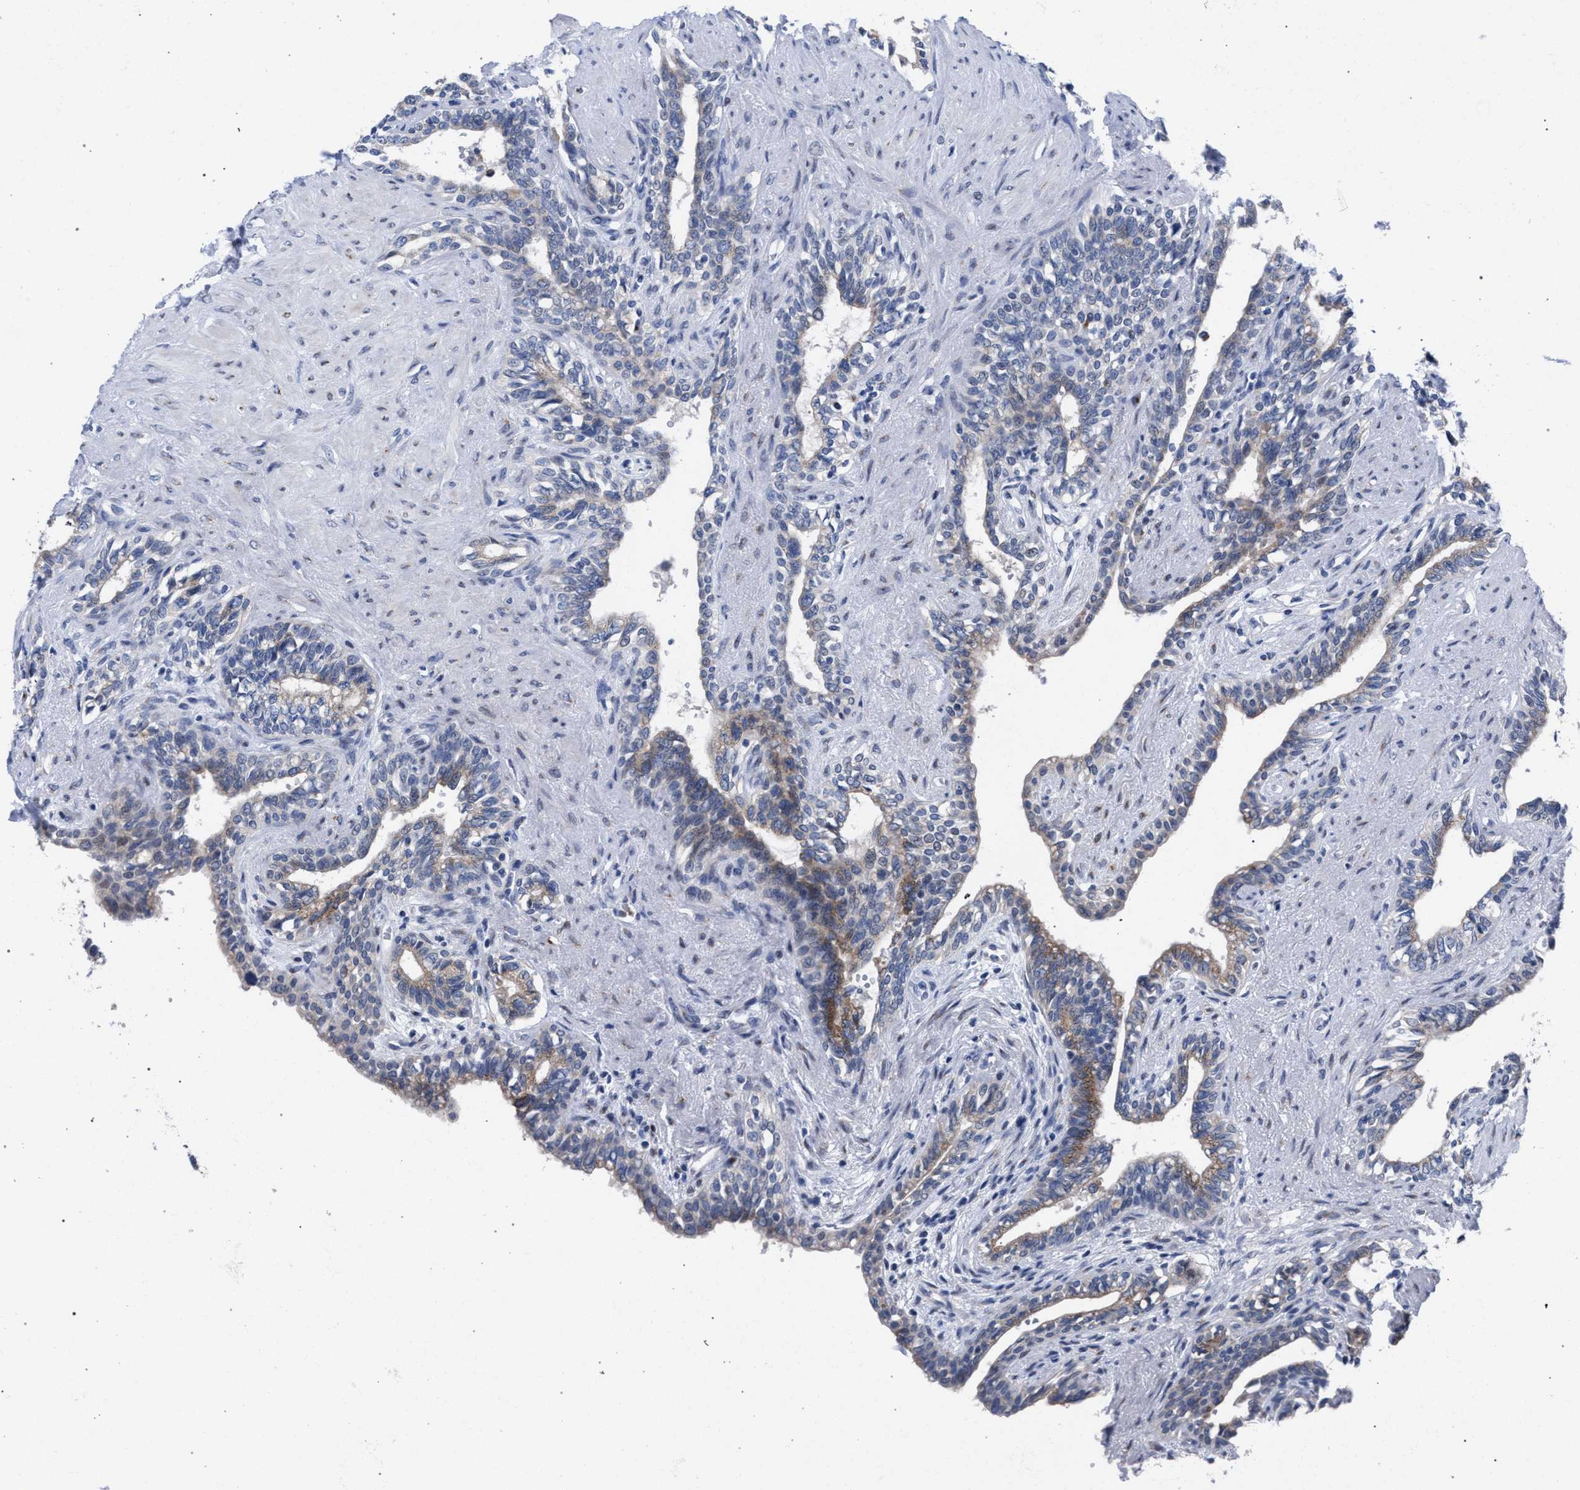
{"staining": {"intensity": "moderate", "quantity": "25%-75%", "location": "cytoplasmic/membranous"}, "tissue": "seminal vesicle", "cell_type": "Glandular cells", "image_type": "normal", "snomed": [{"axis": "morphology", "description": "Normal tissue, NOS"}, {"axis": "morphology", "description": "Adenocarcinoma, High grade"}, {"axis": "topography", "description": "Prostate"}, {"axis": "topography", "description": "Seminal veicle"}], "caption": "High-power microscopy captured an immunohistochemistry (IHC) histopathology image of normal seminal vesicle, revealing moderate cytoplasmic/membranous positivity in approximately 25%-75% of glandular cells.", "gene": "GOLGA2", "patient": {"sex": "male", "age": 55}}